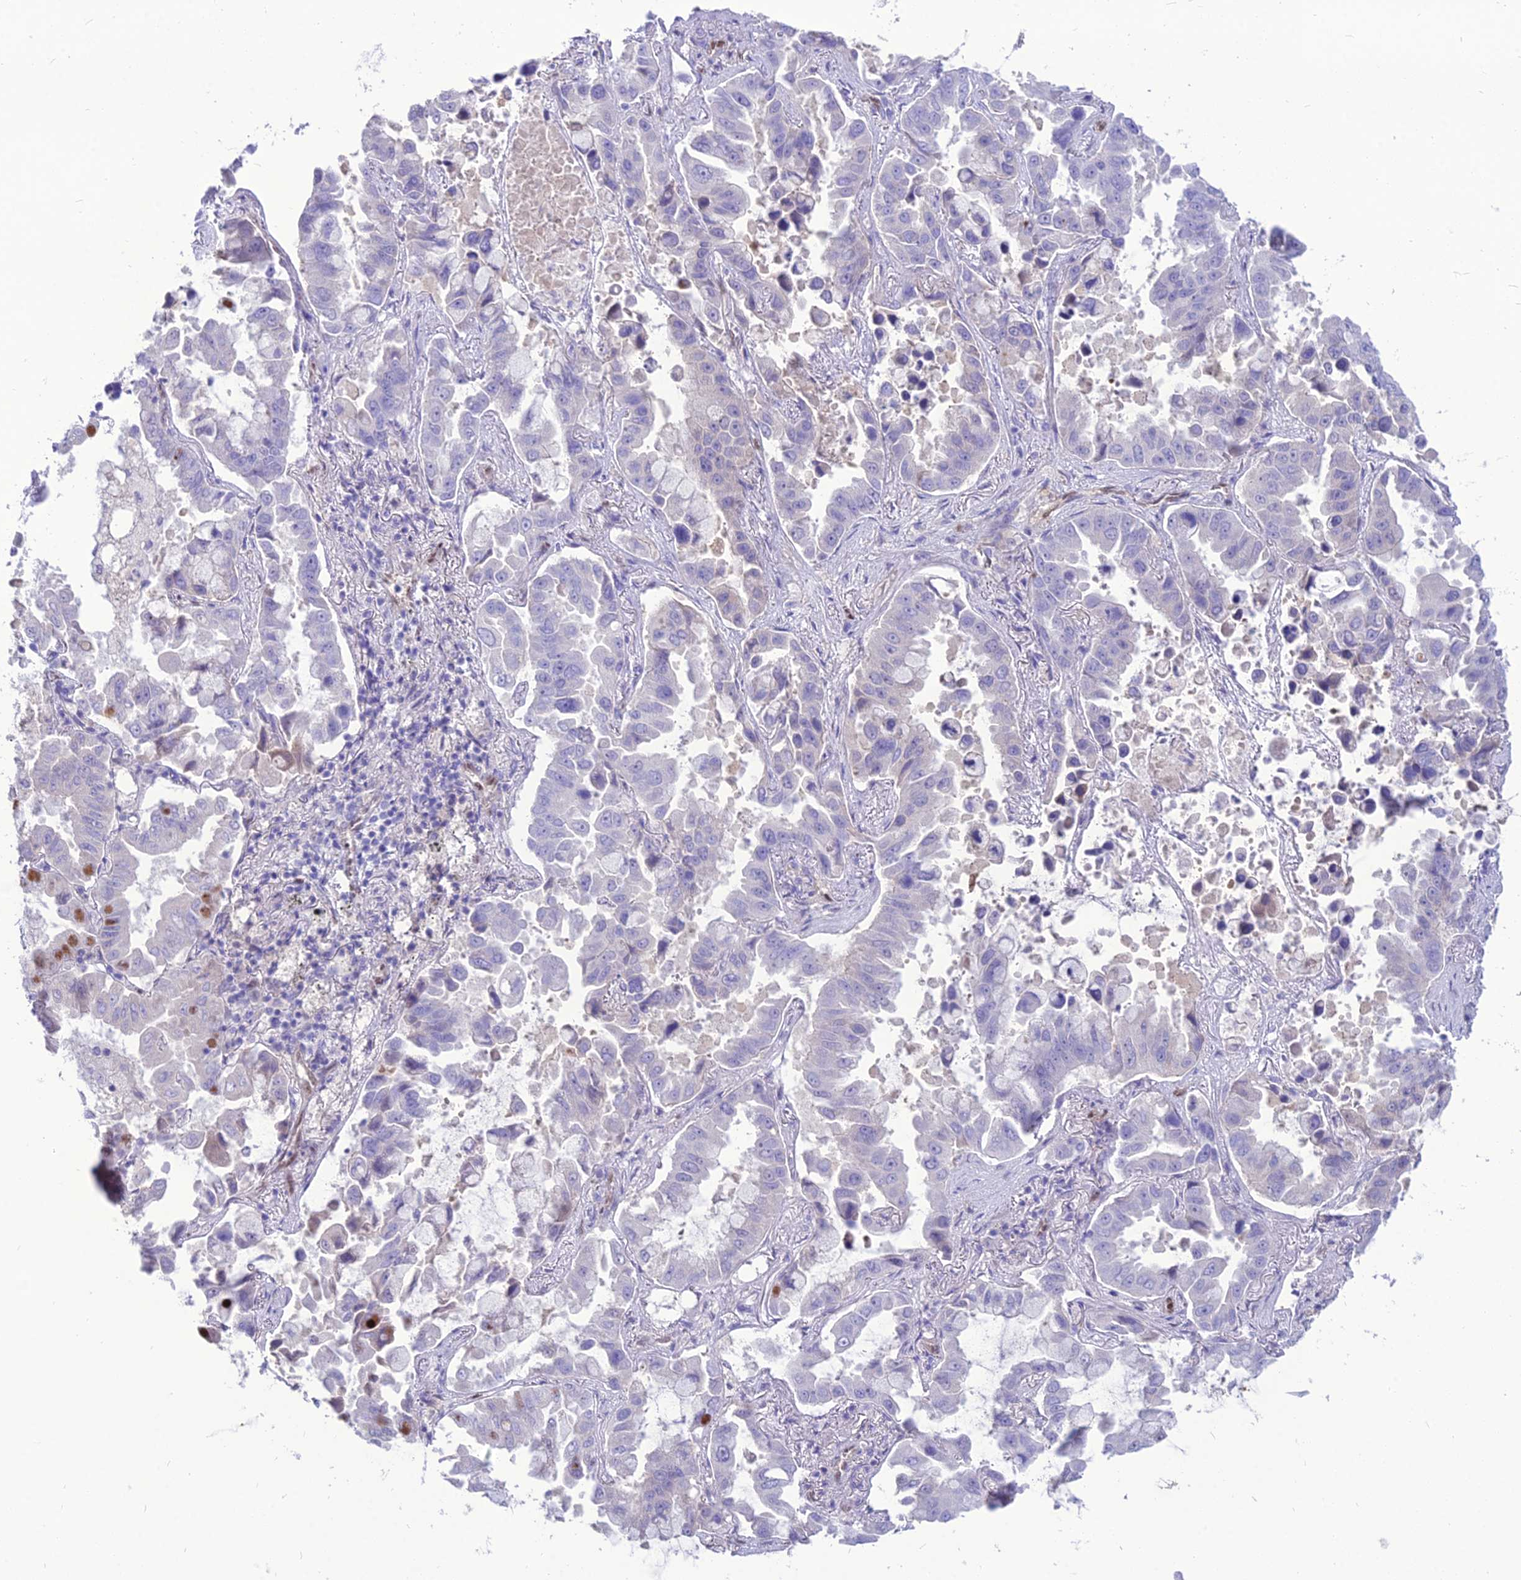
{"staining": {"intensity": "negative", "quantity": "none", "location": "none"}, "tissue": "lung cancer", "cell_type": "Tumor cells", "image_type": "cancer", "snomed": [{"axis": "morphology", "description": "Adenocarcinoma, NOS"}, {"axis": "topography", "description": "Lung"}], "caption": "Tumor cells are negative for protein expression in human adenocarcinoma (lung).", "gene": "NOVA2", "patient": {"sex": "male", "age": 64}}